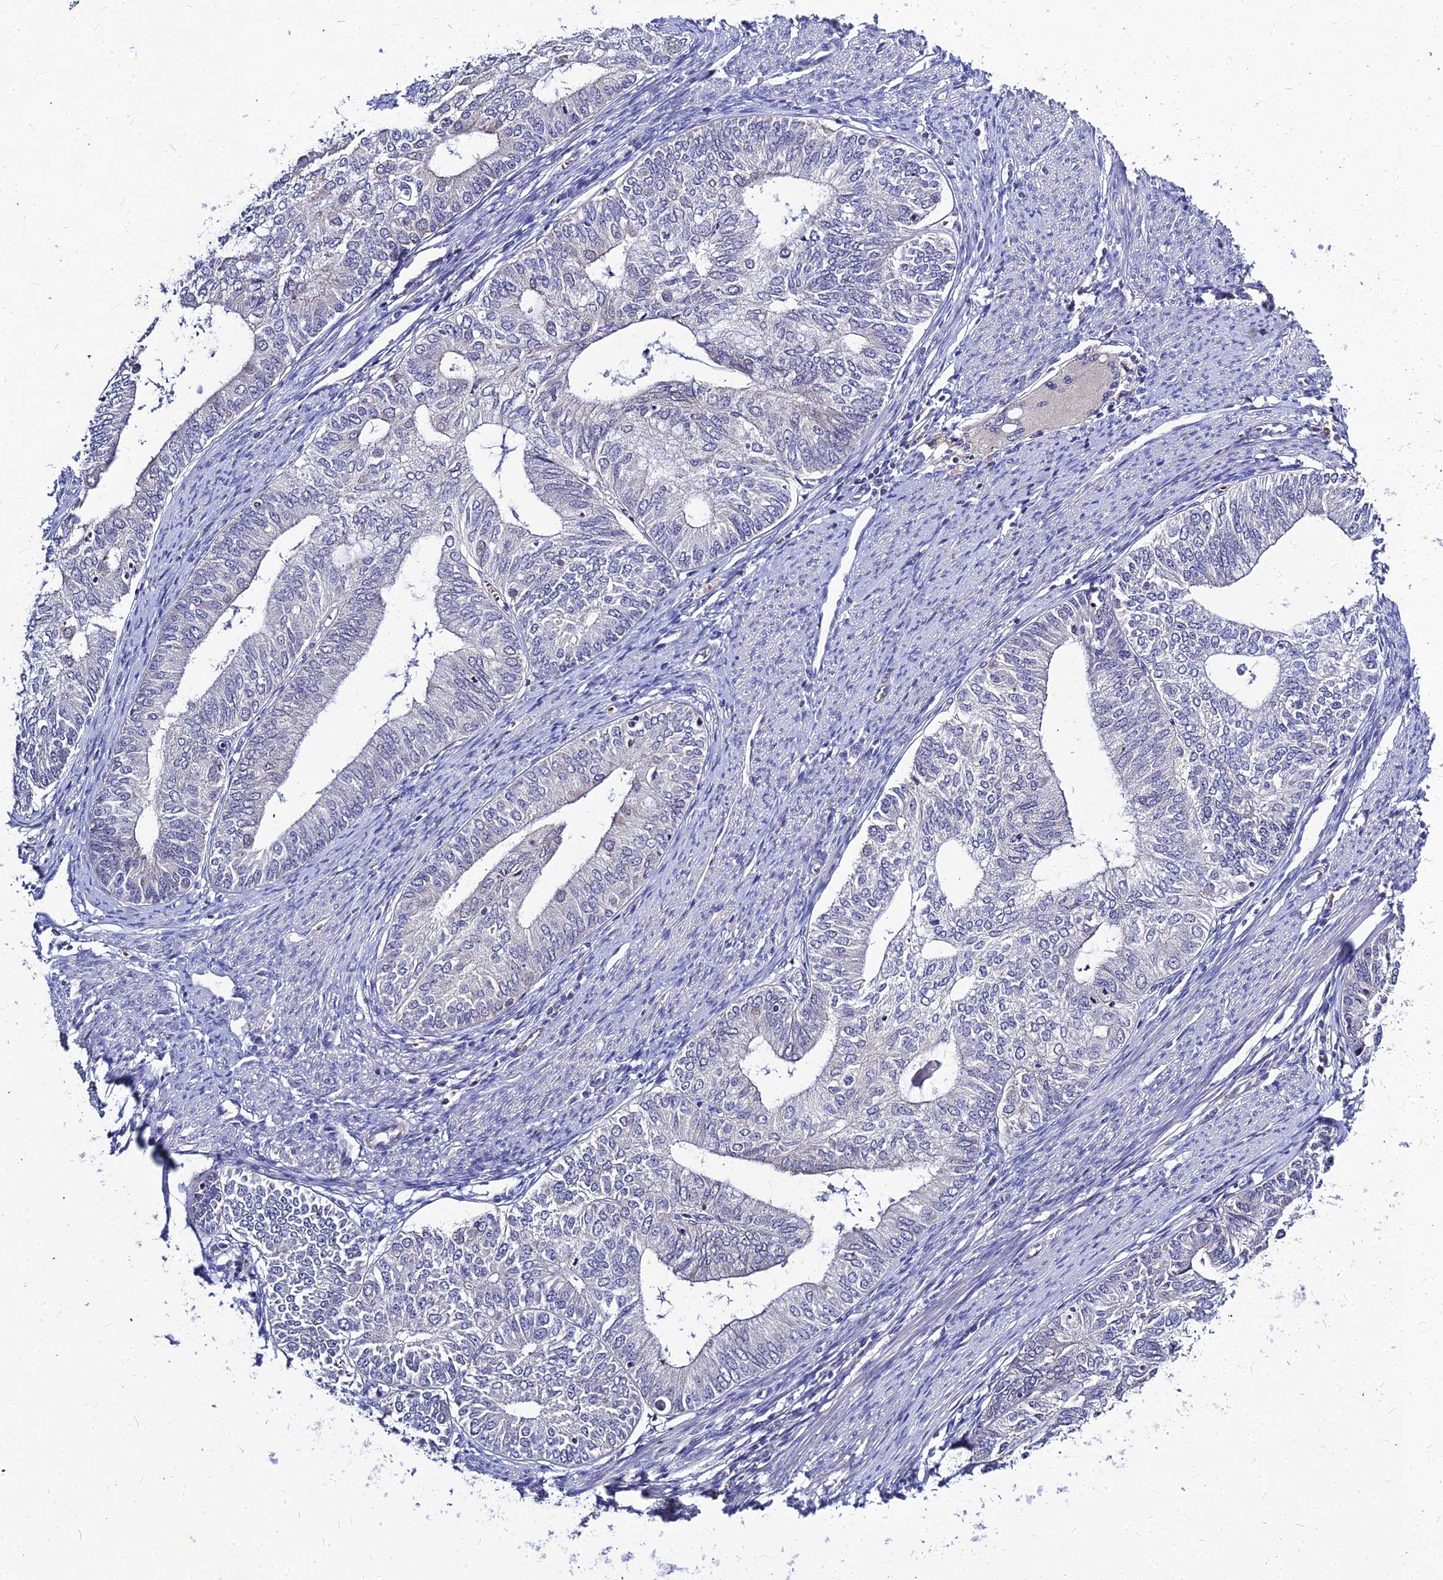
{"staining": {"intensity": "negative", "quantity": "none", "location": "none"}, "tissue": "endometrial cancer", "cell_type": "Tumor cells", "image_type": "cancer", "snomed": [{"axis": "morphology", "description": "Adenocarcinoma, NOS"}, {"axis": "topography", "description": "Endometrium"}], "caption": "An image of adenocarcinoma (endometrial) stained for a protein exhibits no brown staining in tumor cells. (DAB IHC with hematoxylin counter stain).", "gene": "DMRTA1", "patient": {"sex": "female", "age": 68}}